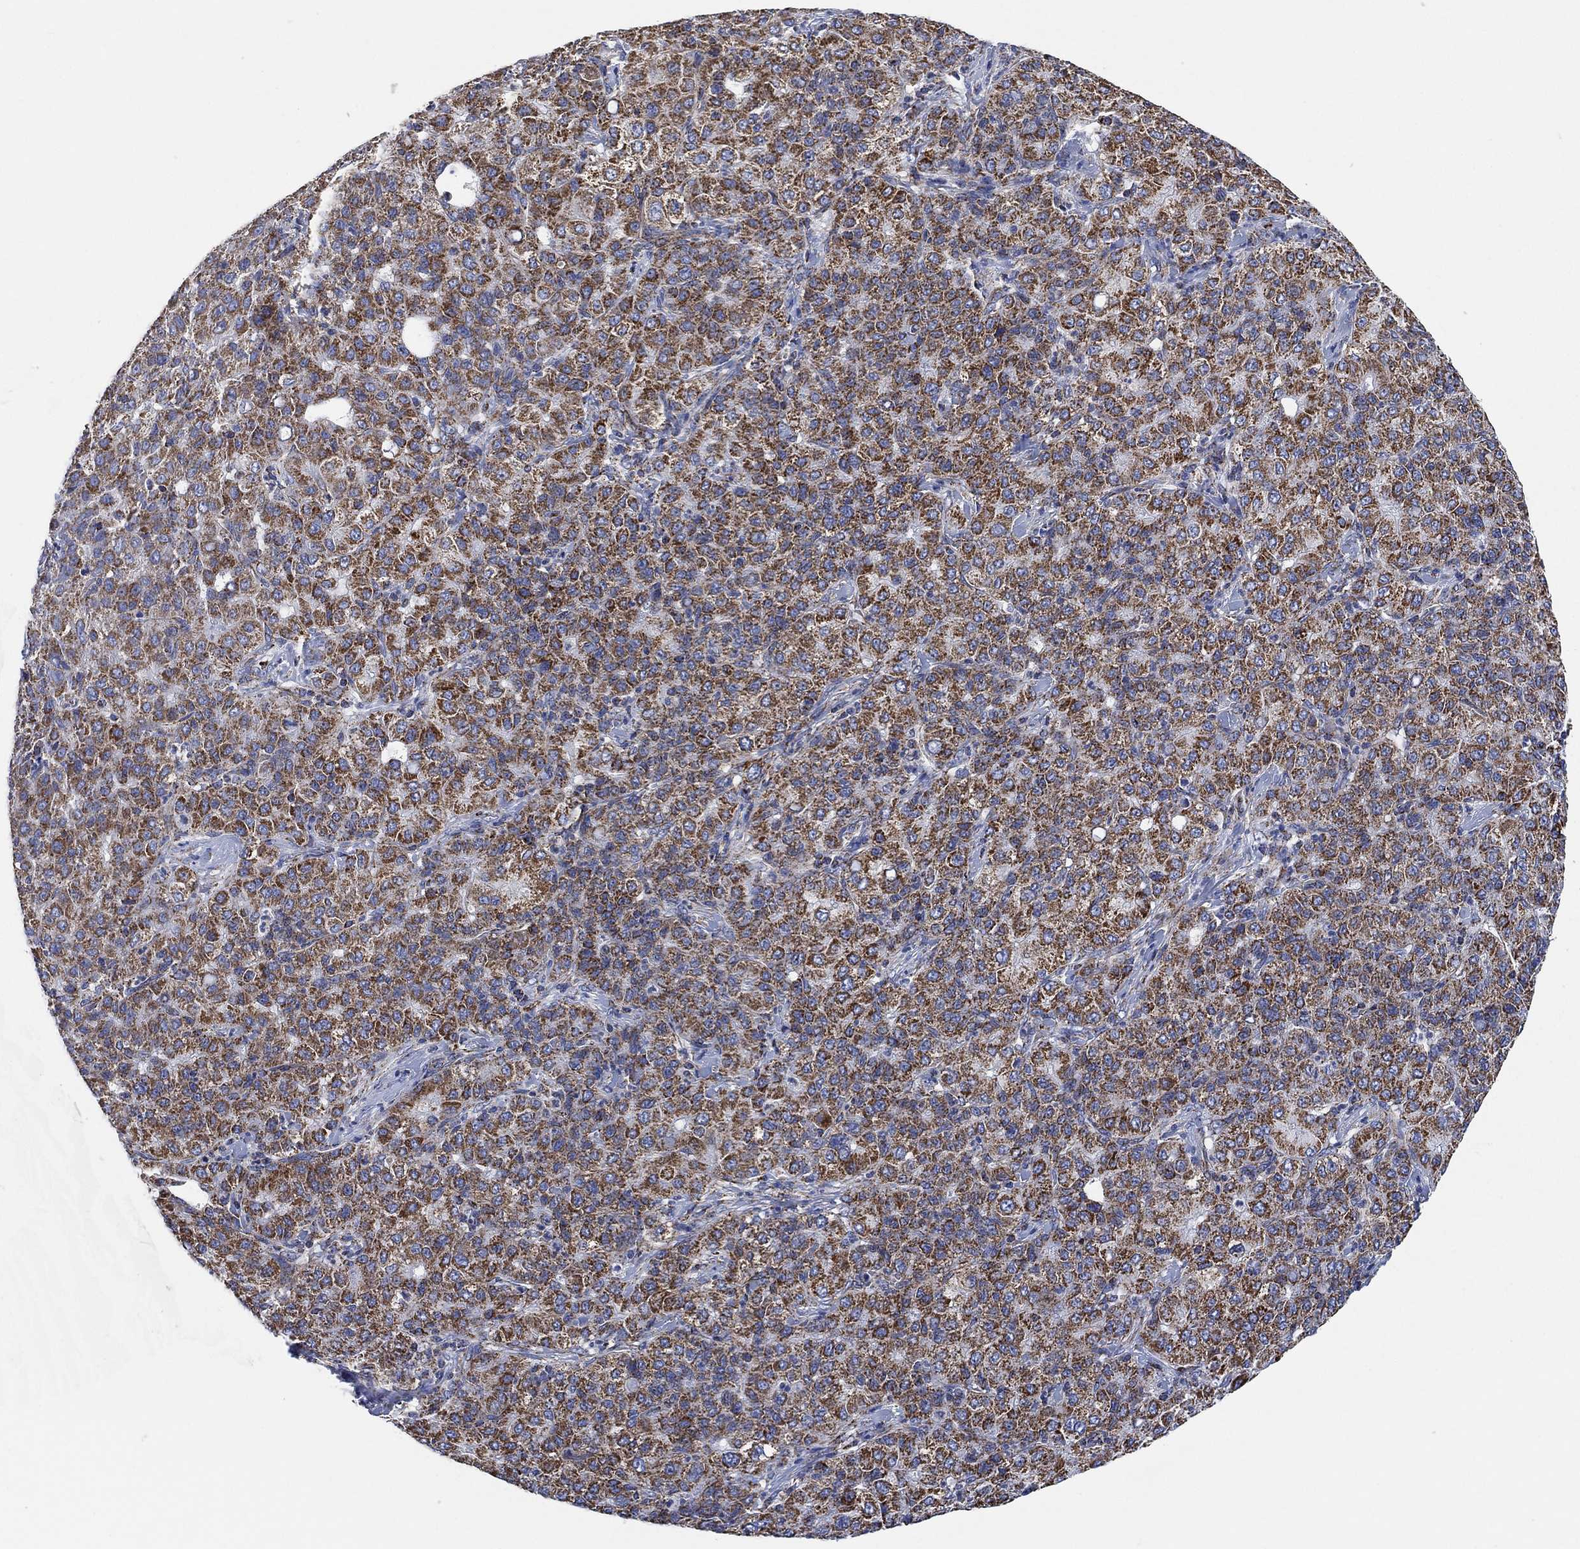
{"staining": {"intensity": "strong", "quantity": ">75%", "location": "cytoplasmic/membranous"}, "tissue": "liver cancer", "cell_type": "Tumor cells", "image_type": "cancer", "snomed": [{"axis": "morphology", "description": "Carcinoma, Hepatocellular, NOS"}, {"axis": "topography", "description": "Liver"}], "caption": "Brown immunohistochemical staining in human hepatocellular carcinoma (liver) displays strong cytoplasmic/membranous staining in approximately >75% of tumor cells. Using DAB (brown) and hematoxylin (blue) stains, captured at high magnification using brightfield microscopy.", "gene": "NDUFS3", "patient": {"sex": "male", "age": 65}}